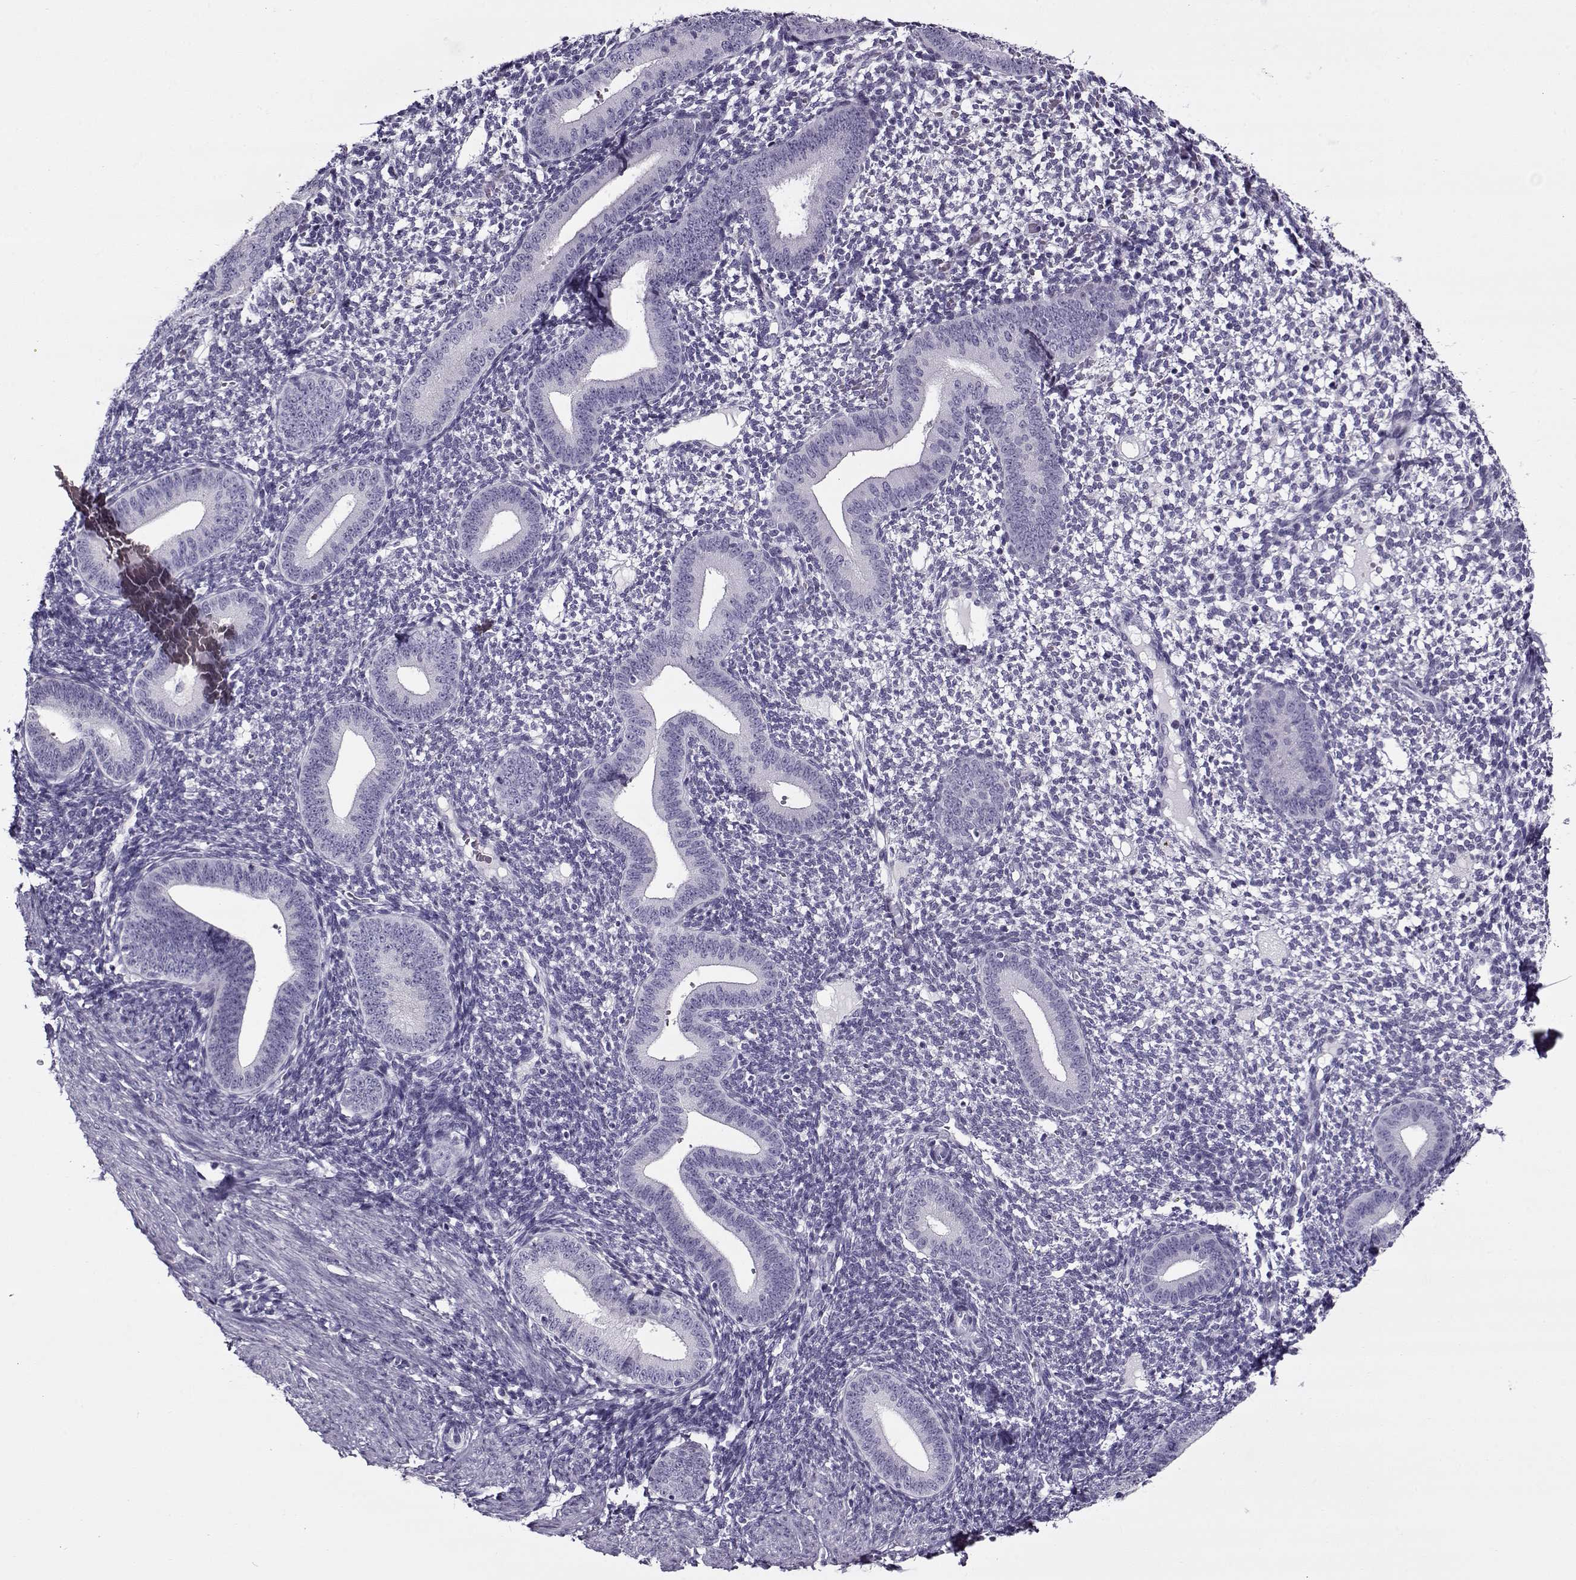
{"staining": {"intensity": "negative", "quantity": "none", "location": "none"}, "tissue": "endometrium", "cell_type": "Cells in endometrial stroma", "image_type": "normal", "snomed": [{"axis": "morphology", "description": "Normal tissue, NOS"}, {"axis": "topography", "description": "Endometrium"}], "caption": "High power microscopy micrograph of an immunohistochemistry (IHC) histopathology image of normal endometrium, revealing no significant staining in cells in endometrial stroma.", "gene": "GAGE10", "patient": {"sex": "female", "age": 40}}